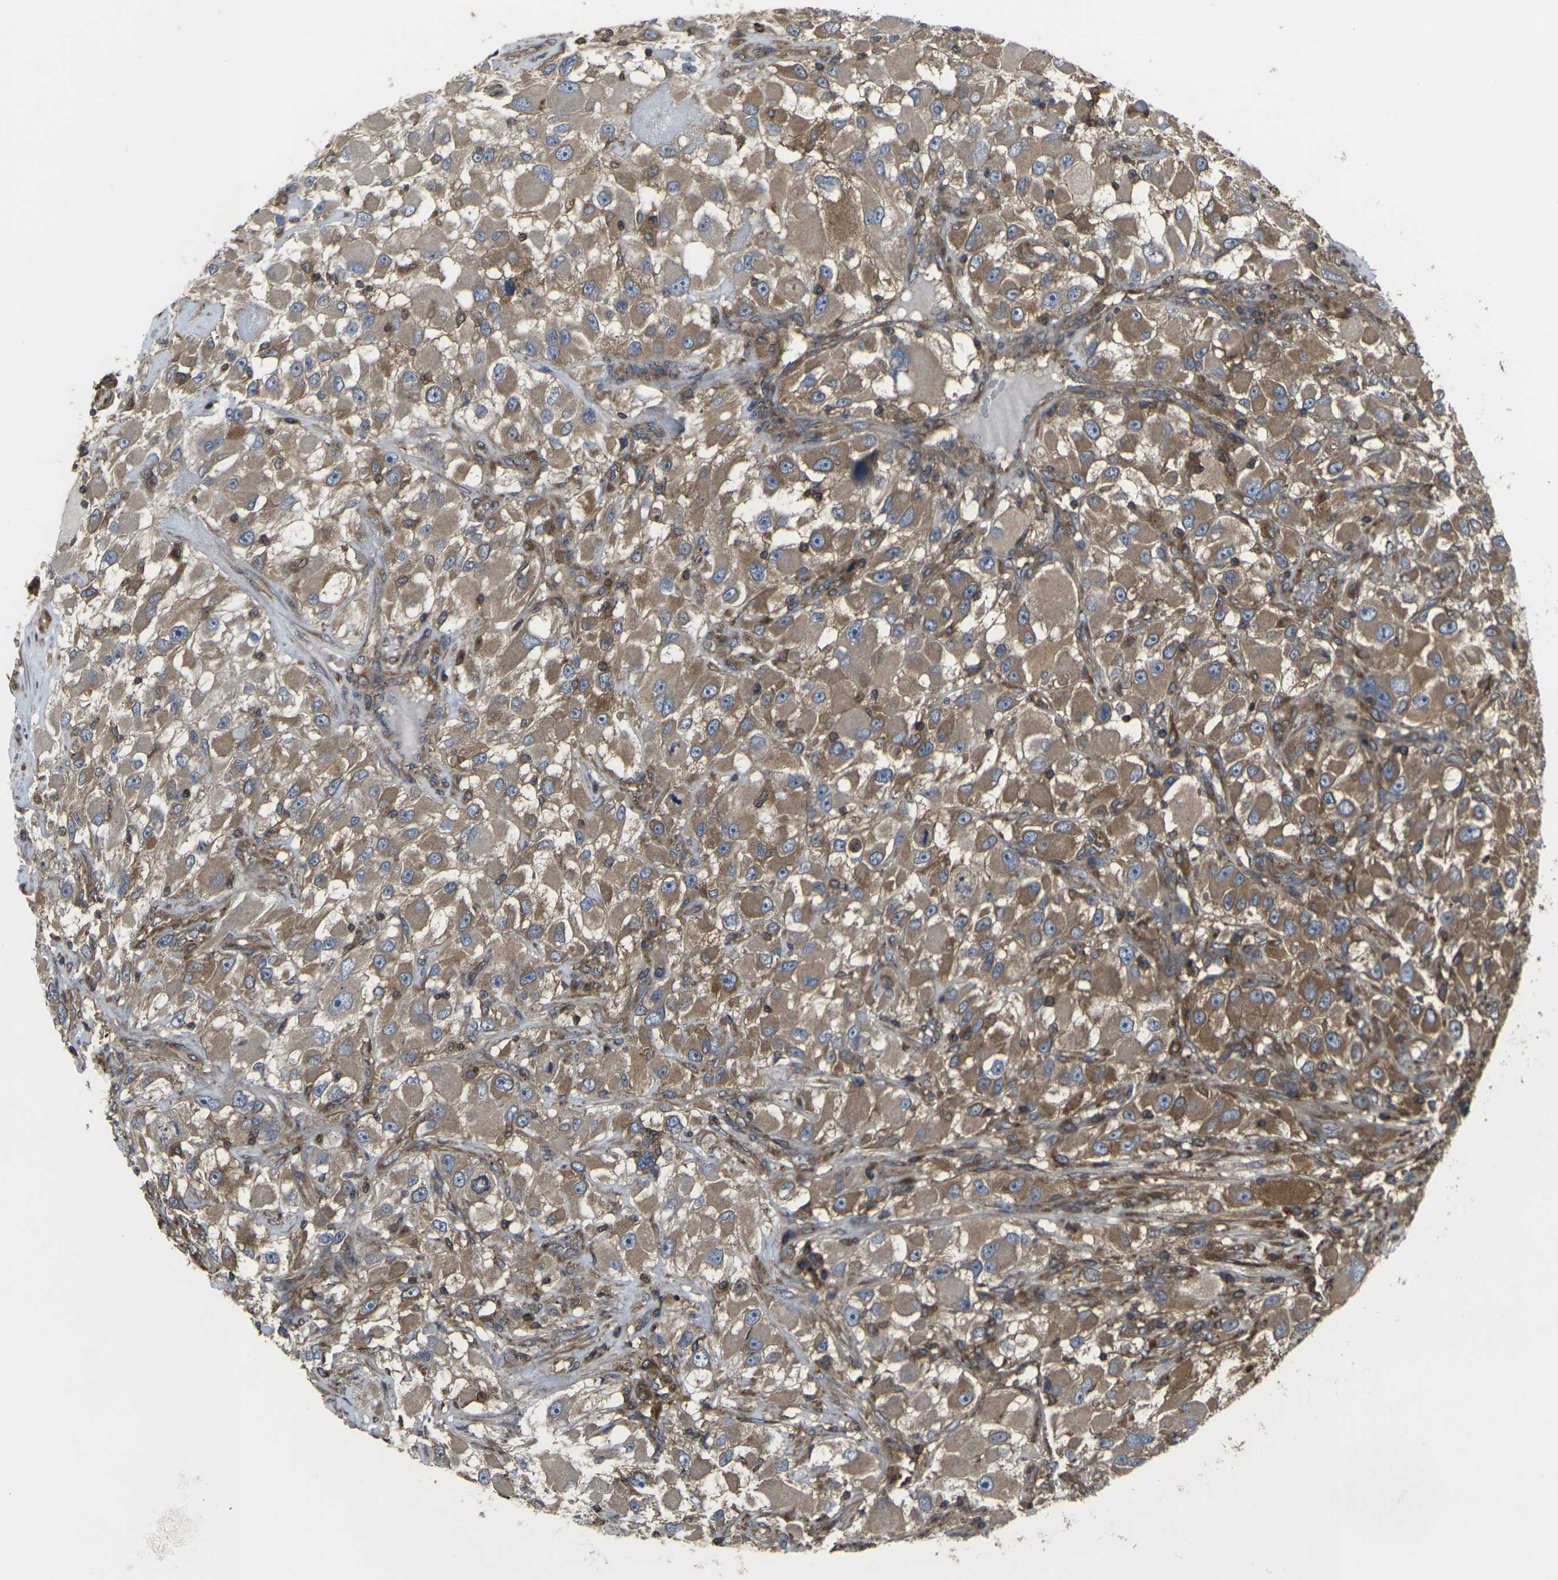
{"staining": {"intensity": "moderate", "quantity": ">75%", "location": "cytoplasmic/membranous"}, "tissue": "renal cancer", "cell_type": "Tumor cells", "image_type": "cancer", "snomed": [{"axis": "morphology", "description": "Adenocarcinoma, NOS"}, {"axis": "topography", "description": "Kidney"}], "caption": "Adenocarcinoma (renal) stained with a protein marker displays moderate staining in tumor cells.", "gene": "PRKACB", "patient": {"sex": "female", "age": 52}}